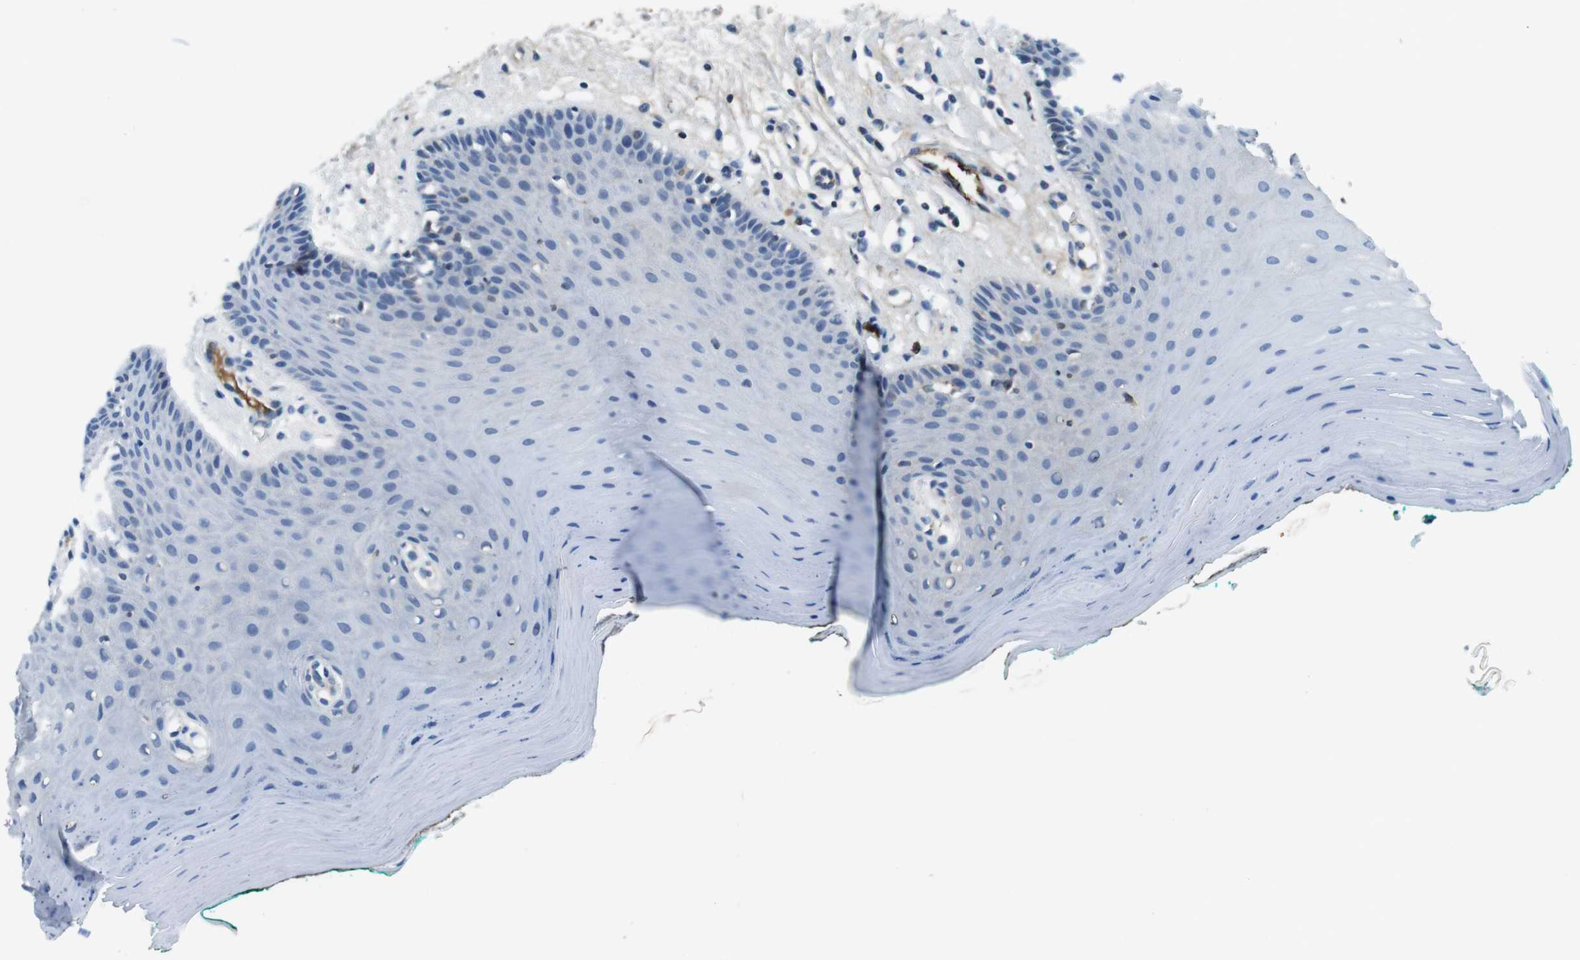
{"staining": {"intensity": "moderate", "quantity": "<25%", "location": "cytoplasmic/membranous"}, "tissue": "oral mucosa", "cell_type": "Squamous epithelial cells", "image_type": "normal", "snomed": [{"axis": "morphology", "description": "Normal tissue, NOS"}, {"axis": "topography", "description": "Skeletal muscle"}, {"axis": "topography", "description": "Oral tissue"}], "caption": "The image reveals staining of benign oral mucosa, revealing moderate cytoplasmic/membranous protein positivity (brown color) within squamous epithelial cells. (DAB IHC with brightfield microscopy, high magnification).", "gene": "TMPRSS15", "patient": {"sex": "male", "age": 58}}